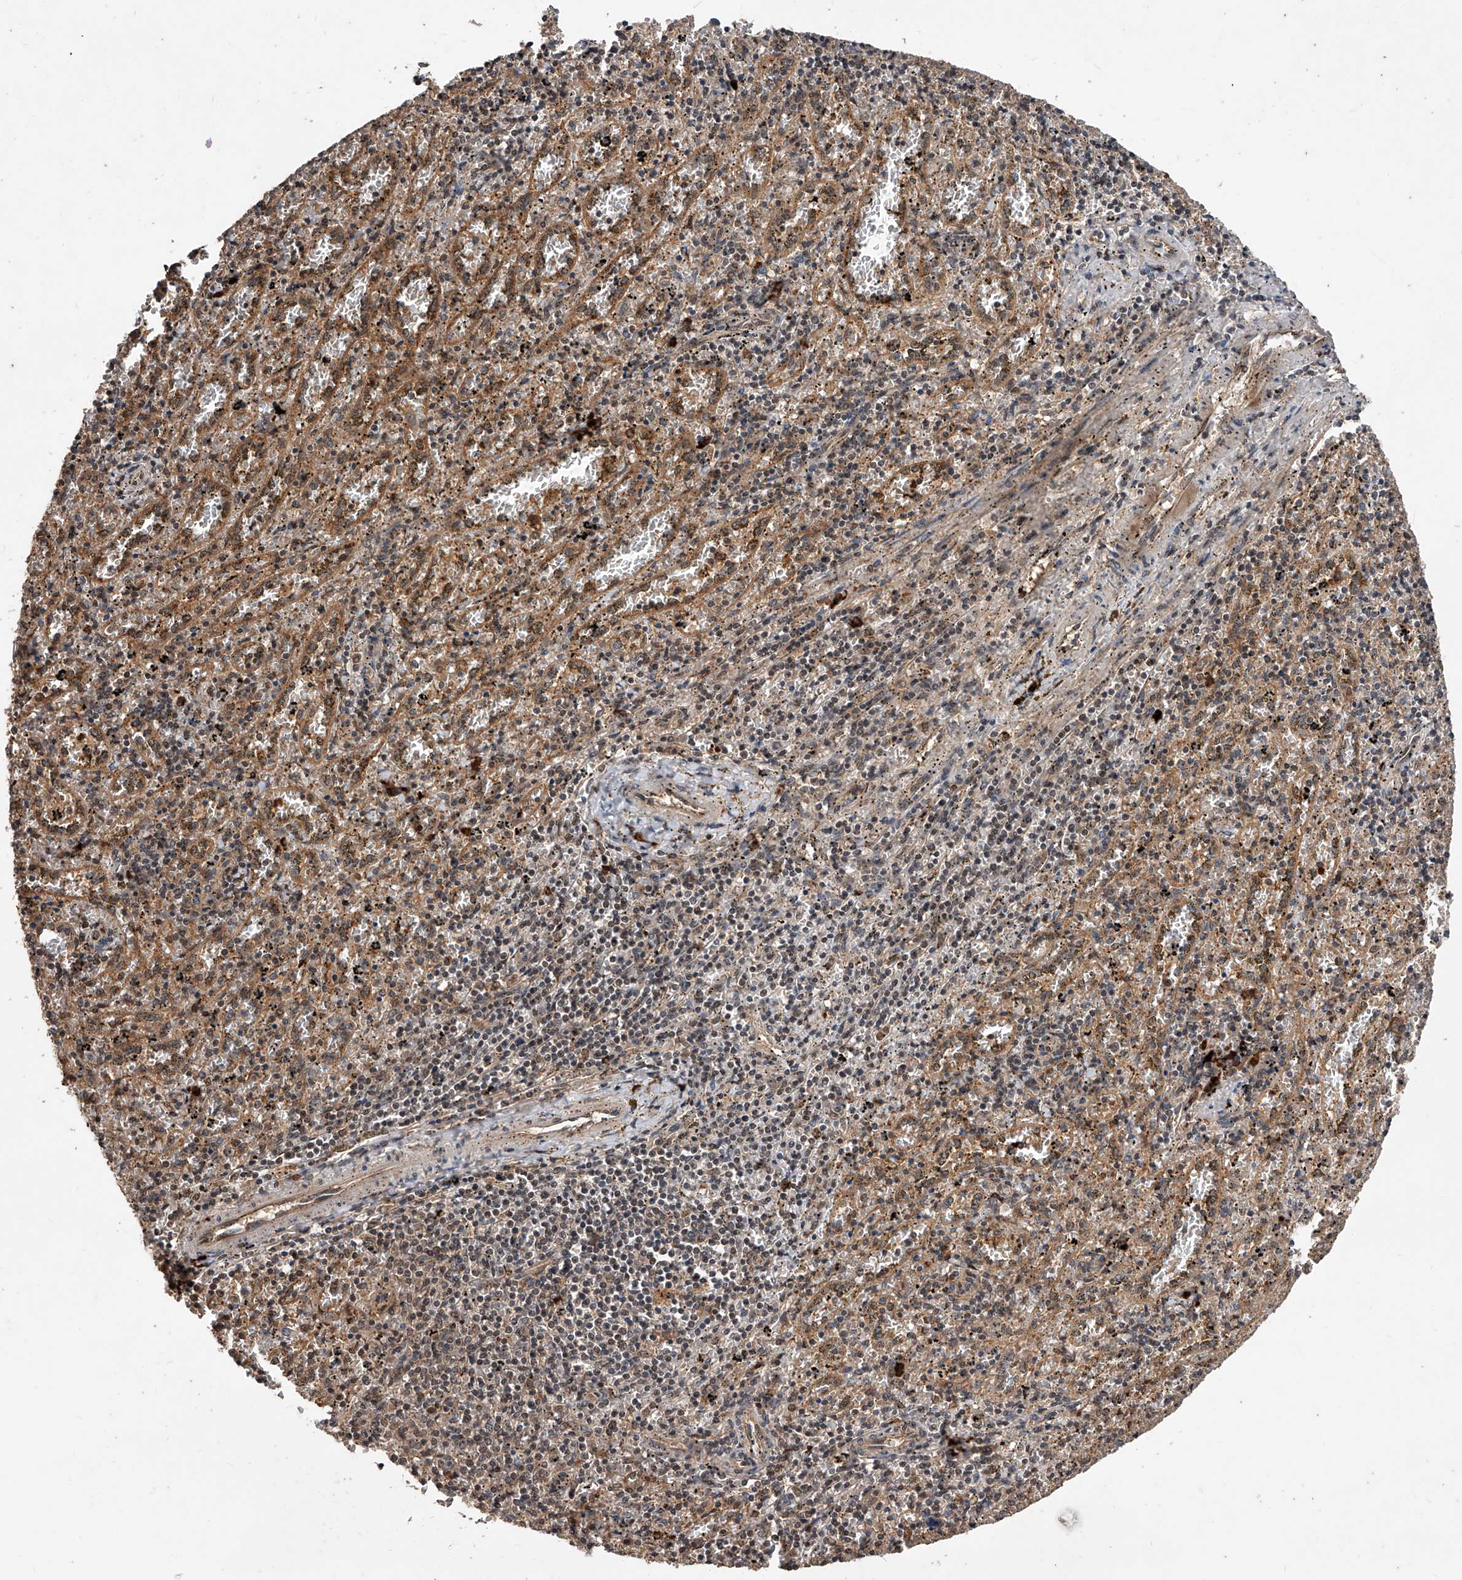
{"staining": {"intensity": "weak", "quantity": "25%-75%", "location": "cytoplasmic/membranous"}, "tissue": "spleen", "cell_type": "Cells in red pulp", "image_type": "normal", "snomed": [{"axis": "morphology", "description": "Normal tissue, NOS"}, {"axis": "topography", "description": "Spleen"}], "caption": "Protein staining exhibits weak cytoplasmic/membranous positivity in approximately 25%-75% of cells in red pulp in unremarkable spleen.", "gene": "CFAP410", "patient": {"sex": "male", "age": 11}}